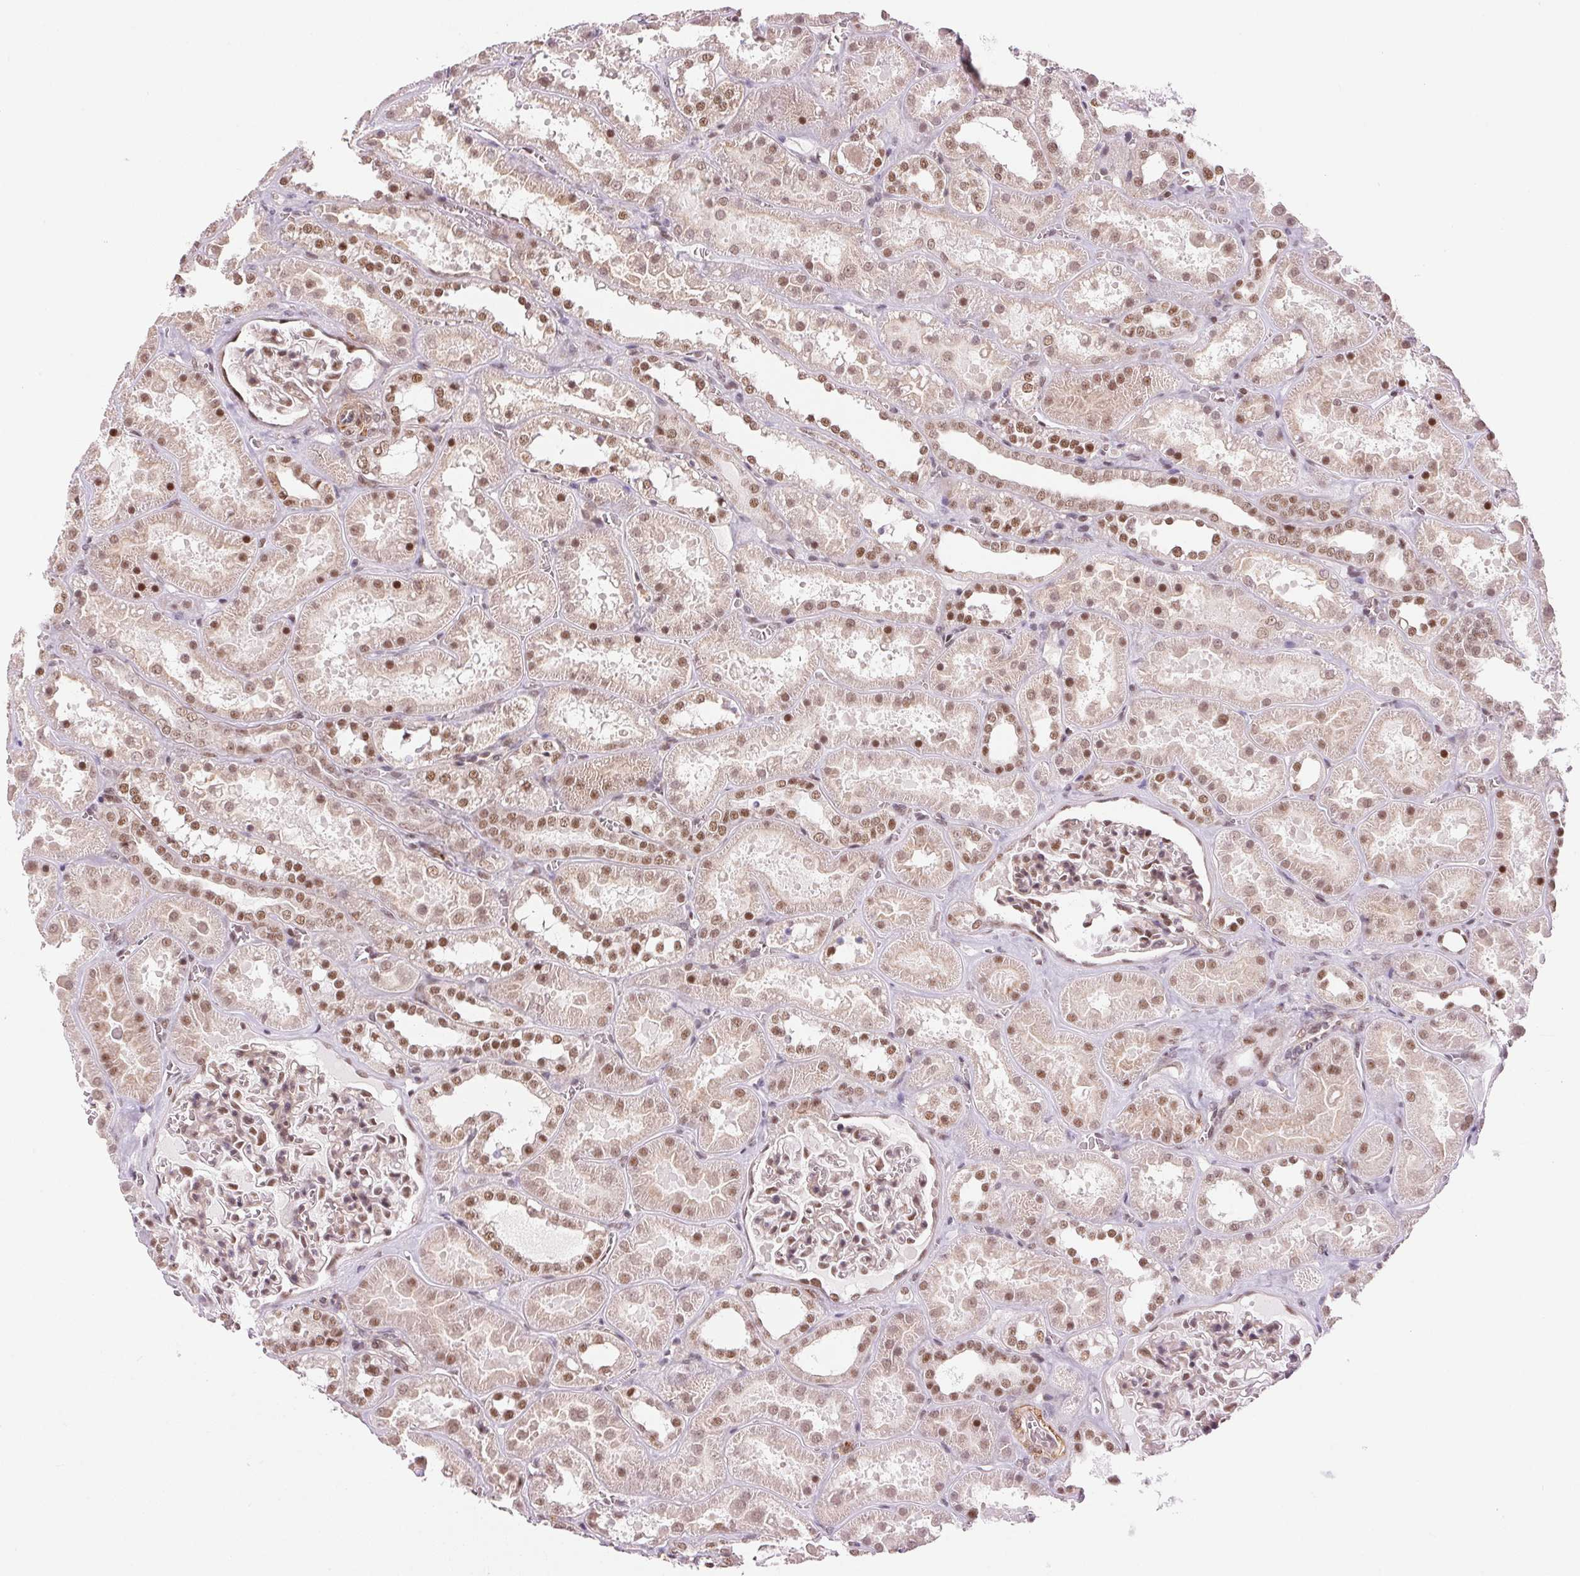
{"staining": {"intensity": "moderate", "quantity": "25%-75%", "location": "nuclear"}, "tissue": "kidney", "cell_type": "Cells in glomeruli", "image_type": "normal", "snomed": [{"axis": "morphology", "description": "Normal tissue, NOS"}, {"axis": "topography", "description": "Kidney"}], "caption": "Immunohistochemistry micrograph of unremarkable human kidney stained for a protein (brown), which displays medium levels of moderate nuclear expression in approximately 25%-75% of cells in glomeruli.", "gene": "HNRNPDL", "patient": {"sex": "female", "age": 41}}